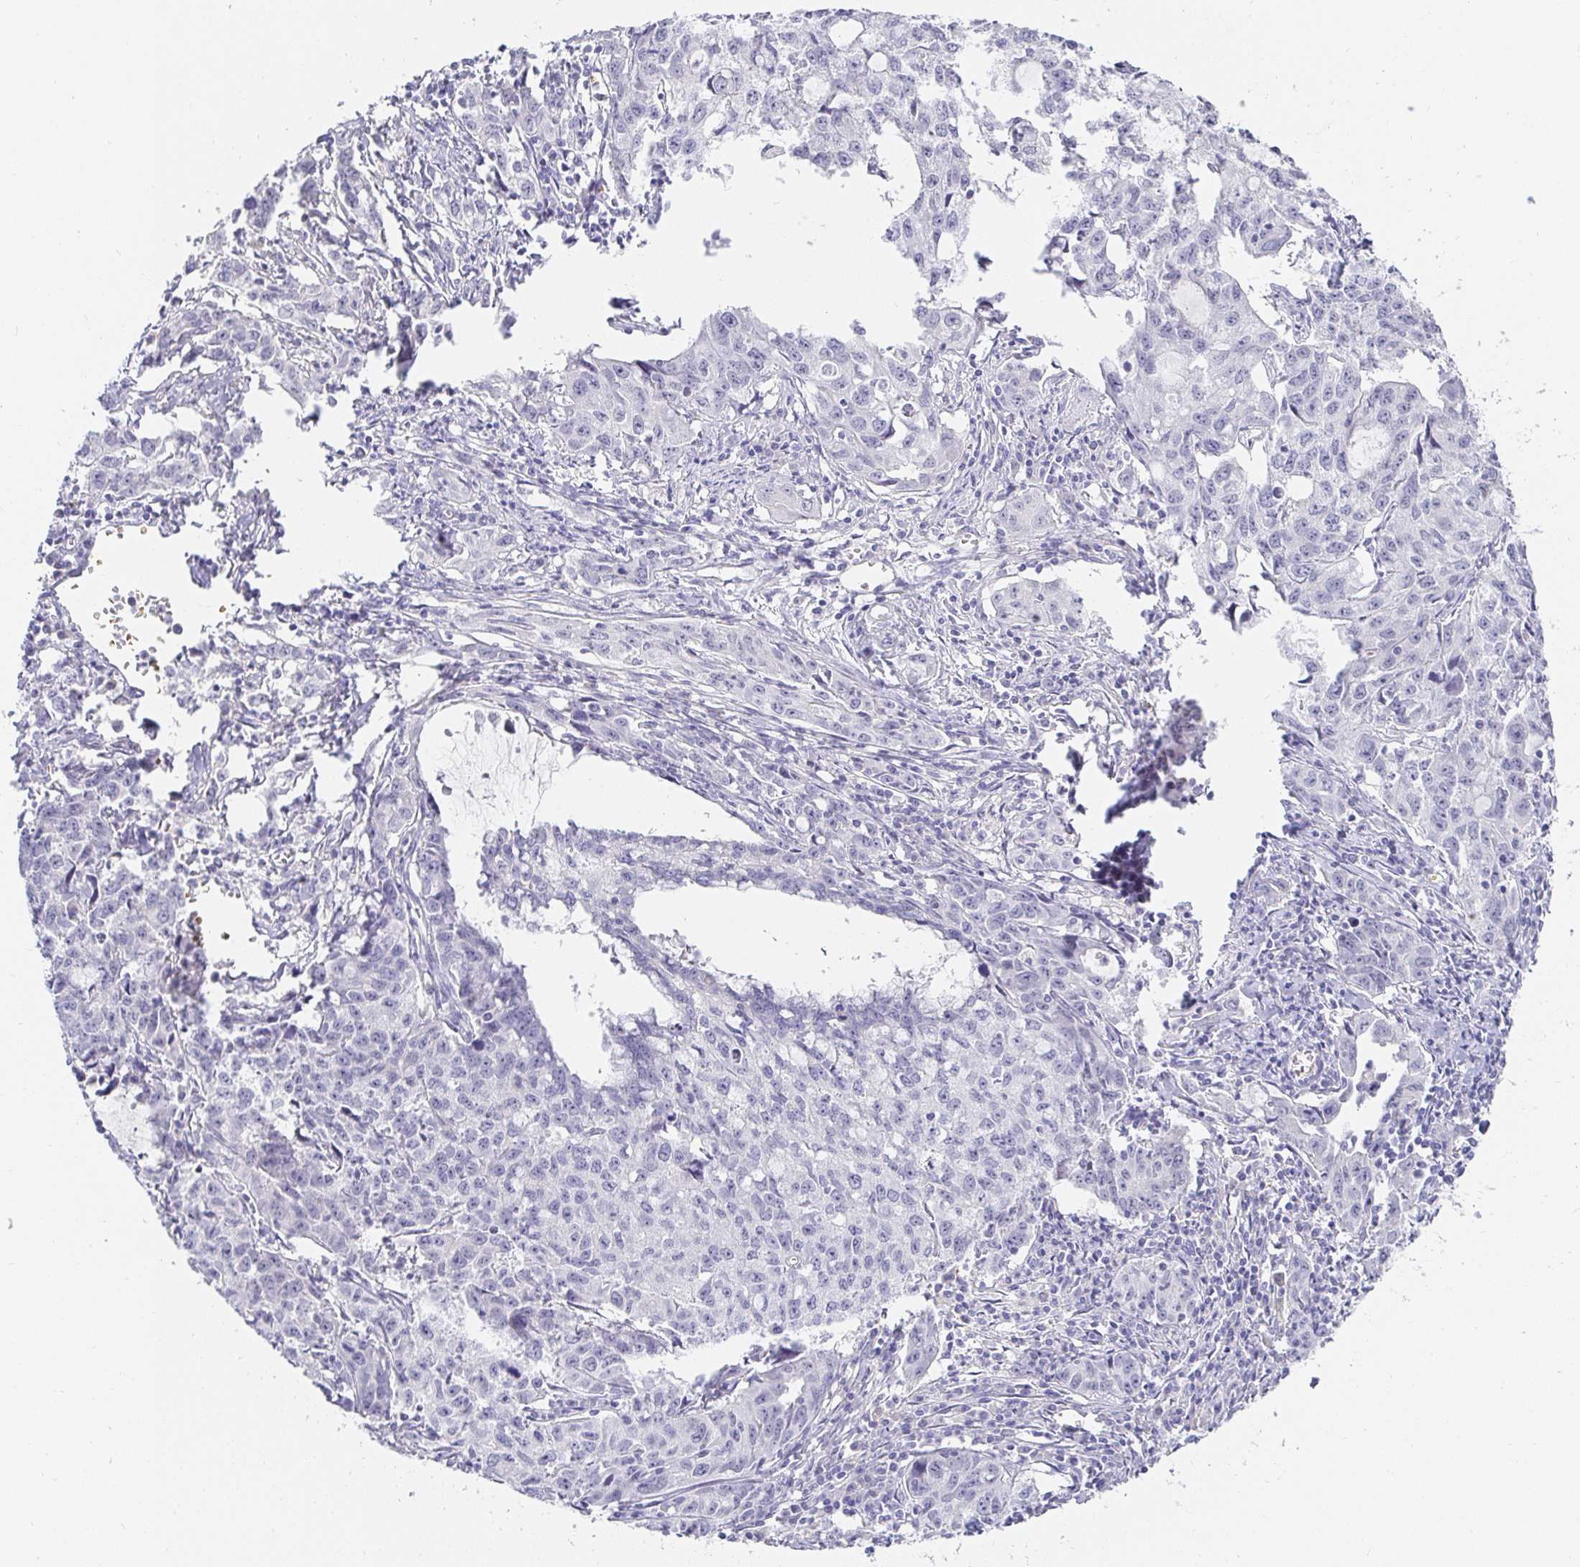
{"staining": {"intensity": "negative", "quantity": "none", "location": "none"}, "tissue": "cervical cancer", "cell_type": "Tumor cells", "image_type": "cancer", "snomed": [{"axis": "morphology", "description": "Squamous cell carcinoma, NOS"}, {"axis": "topography", "description": "Cervix"}], "caption": "Immunohistochemistry (IHC) of human cervical cancer (squamous cell carcinoma) exhibits no positivity in tumor cells.", "gene": "FGF21", "patient": {"sex": "female", "age": 28}}